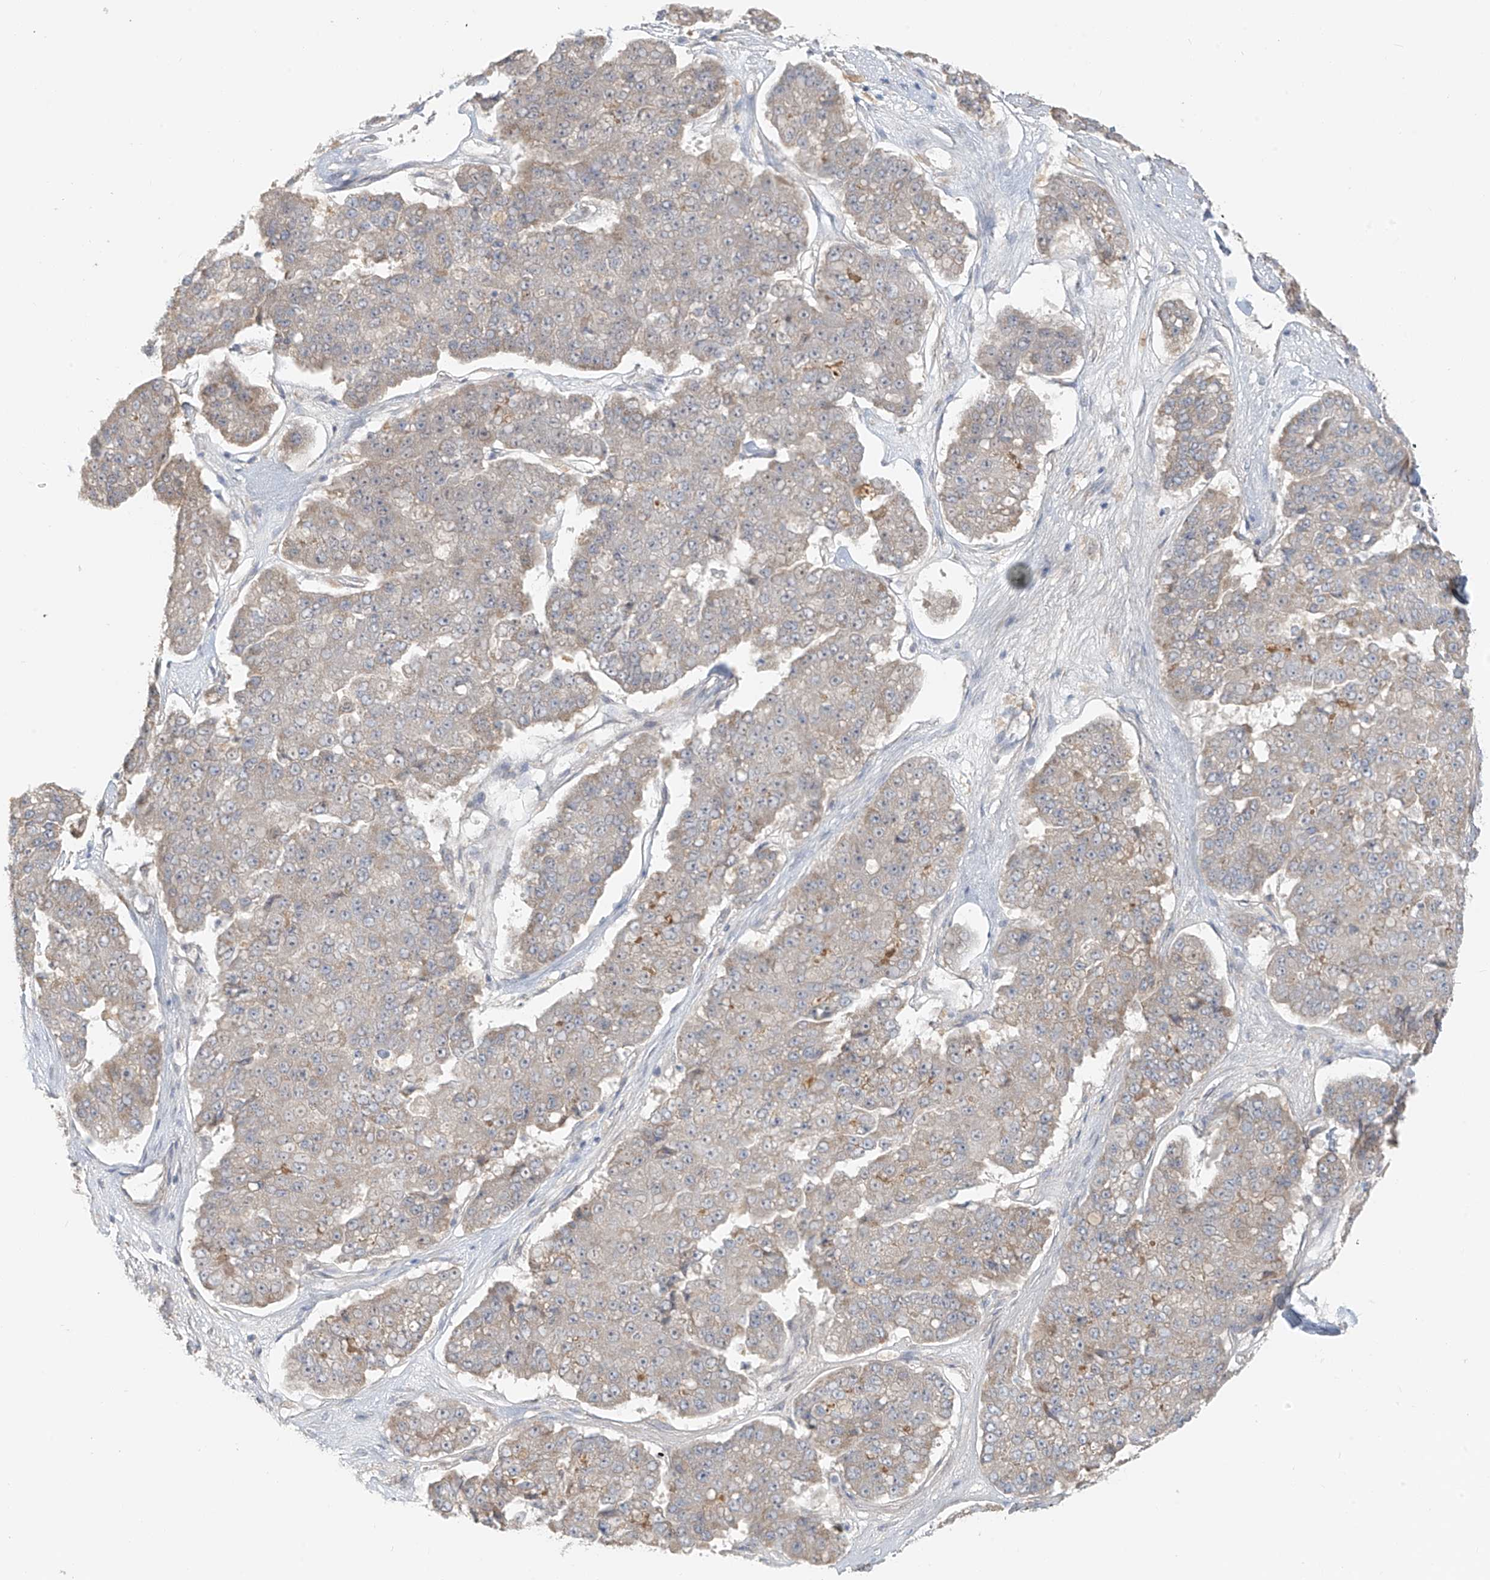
{"staining": {"intensity": "negative", "quantity": "none", "location": "none"}, "tissue": "pancreatic cancer", "cell_type": "Tumor cells", "image_type": "cancer", "snomed": [{"axis": "morphology", "description": "Adenocarcinoma, NOS"}, {"axis": "topography", "description": "Pancreas"}], "caption": "The image shows no staining of tumor cells in pancreatic adenocarcinoma.", "gene": "UST", "patient": {"sex": "male", "age": 50}}